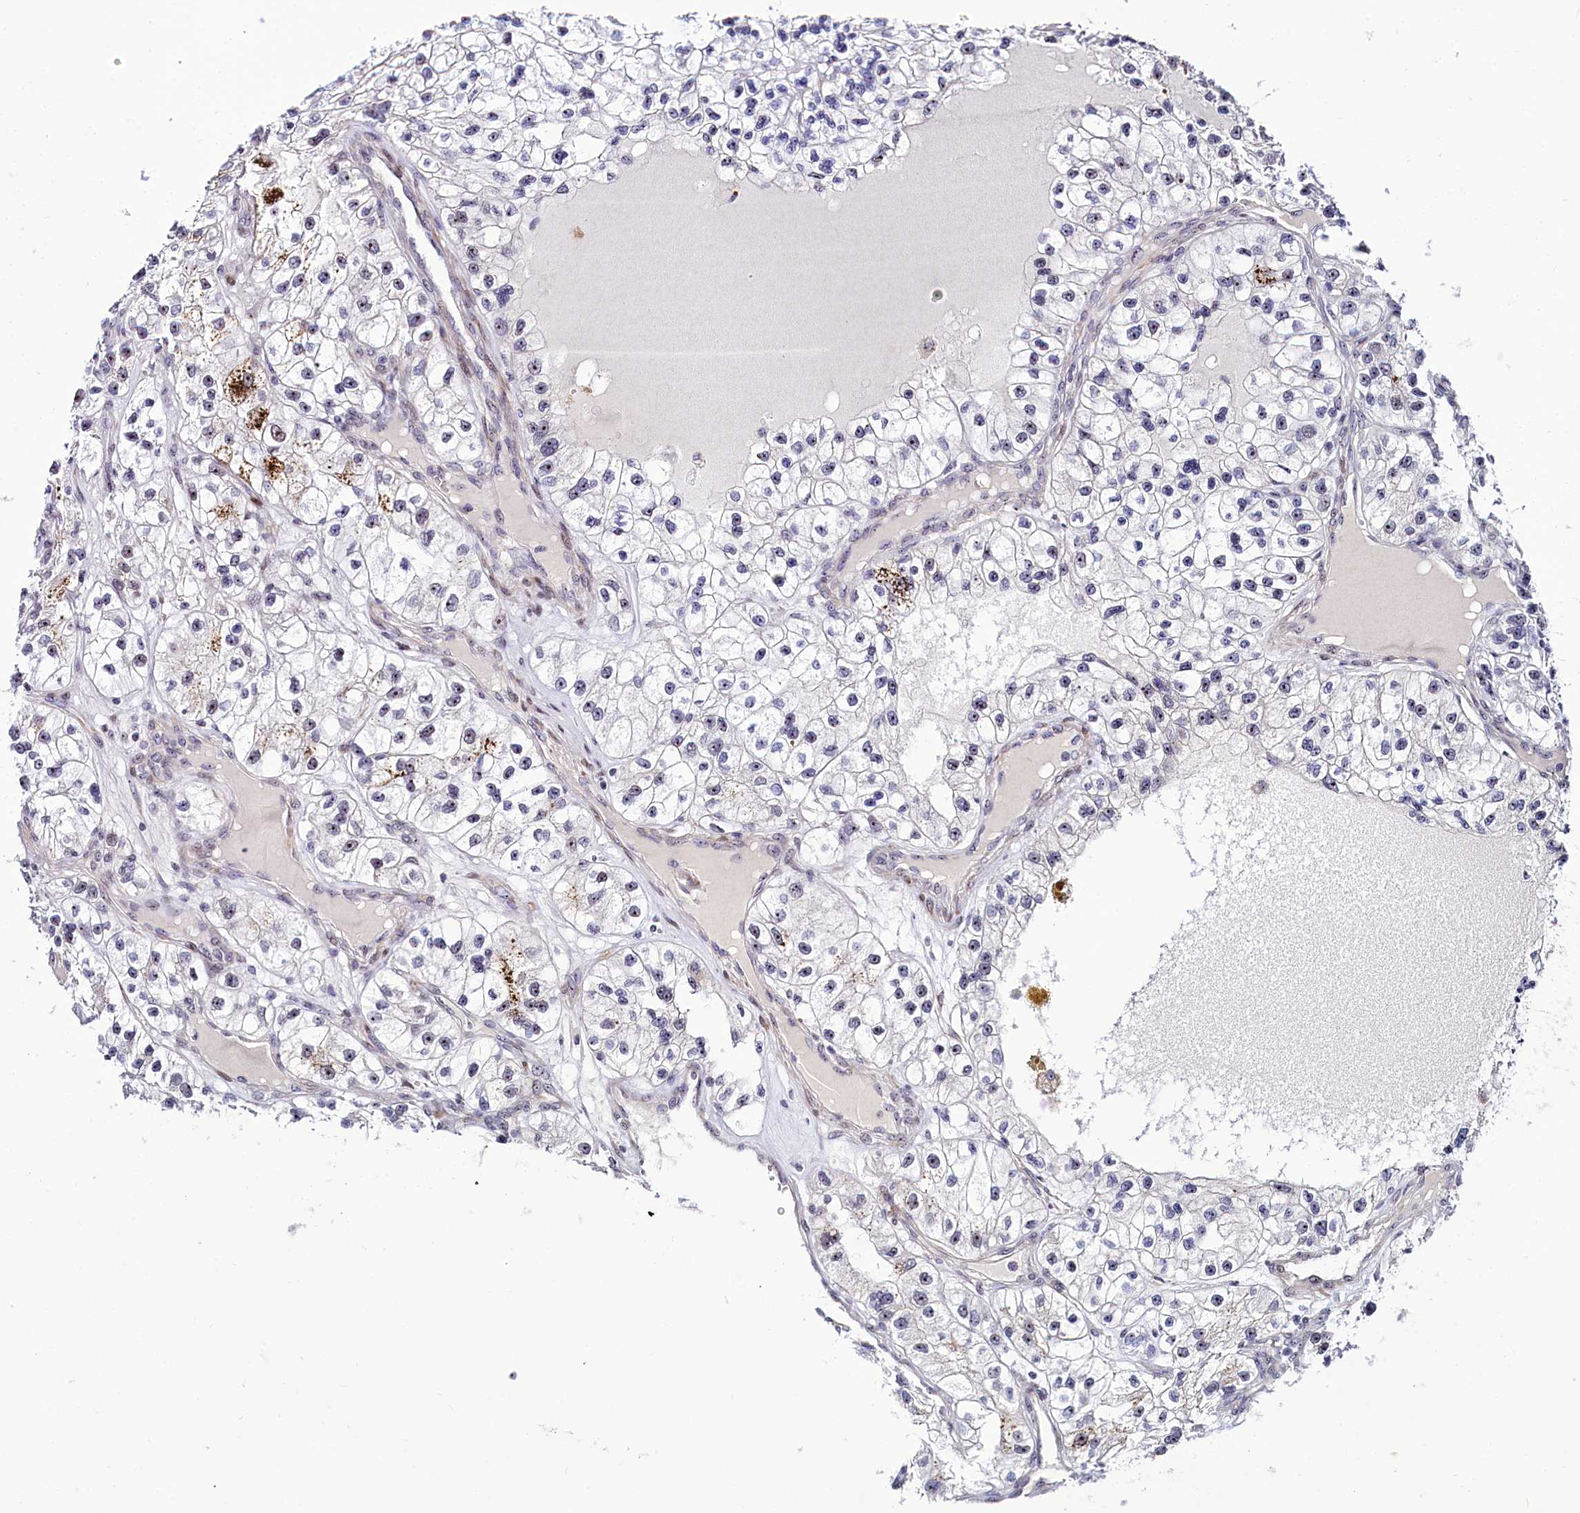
{"staining": {"intensity": "weak", "quantity": "<25%", "location": "nuclear"}, "tissue": "renal cancer", "cell_type": "Tumor cells", "image_type": "cancer", "snomed": [{"axis": "morphology", "description": "Adenocarcinoma, NOS"}, {"axis": "topography", "description": "Kidney"}], "caption": "Tumor cells show no significant expression in adenocarcinoma (renal).", "gene": "TCOF1", "patient": {"sex": "female", "age": 57}}